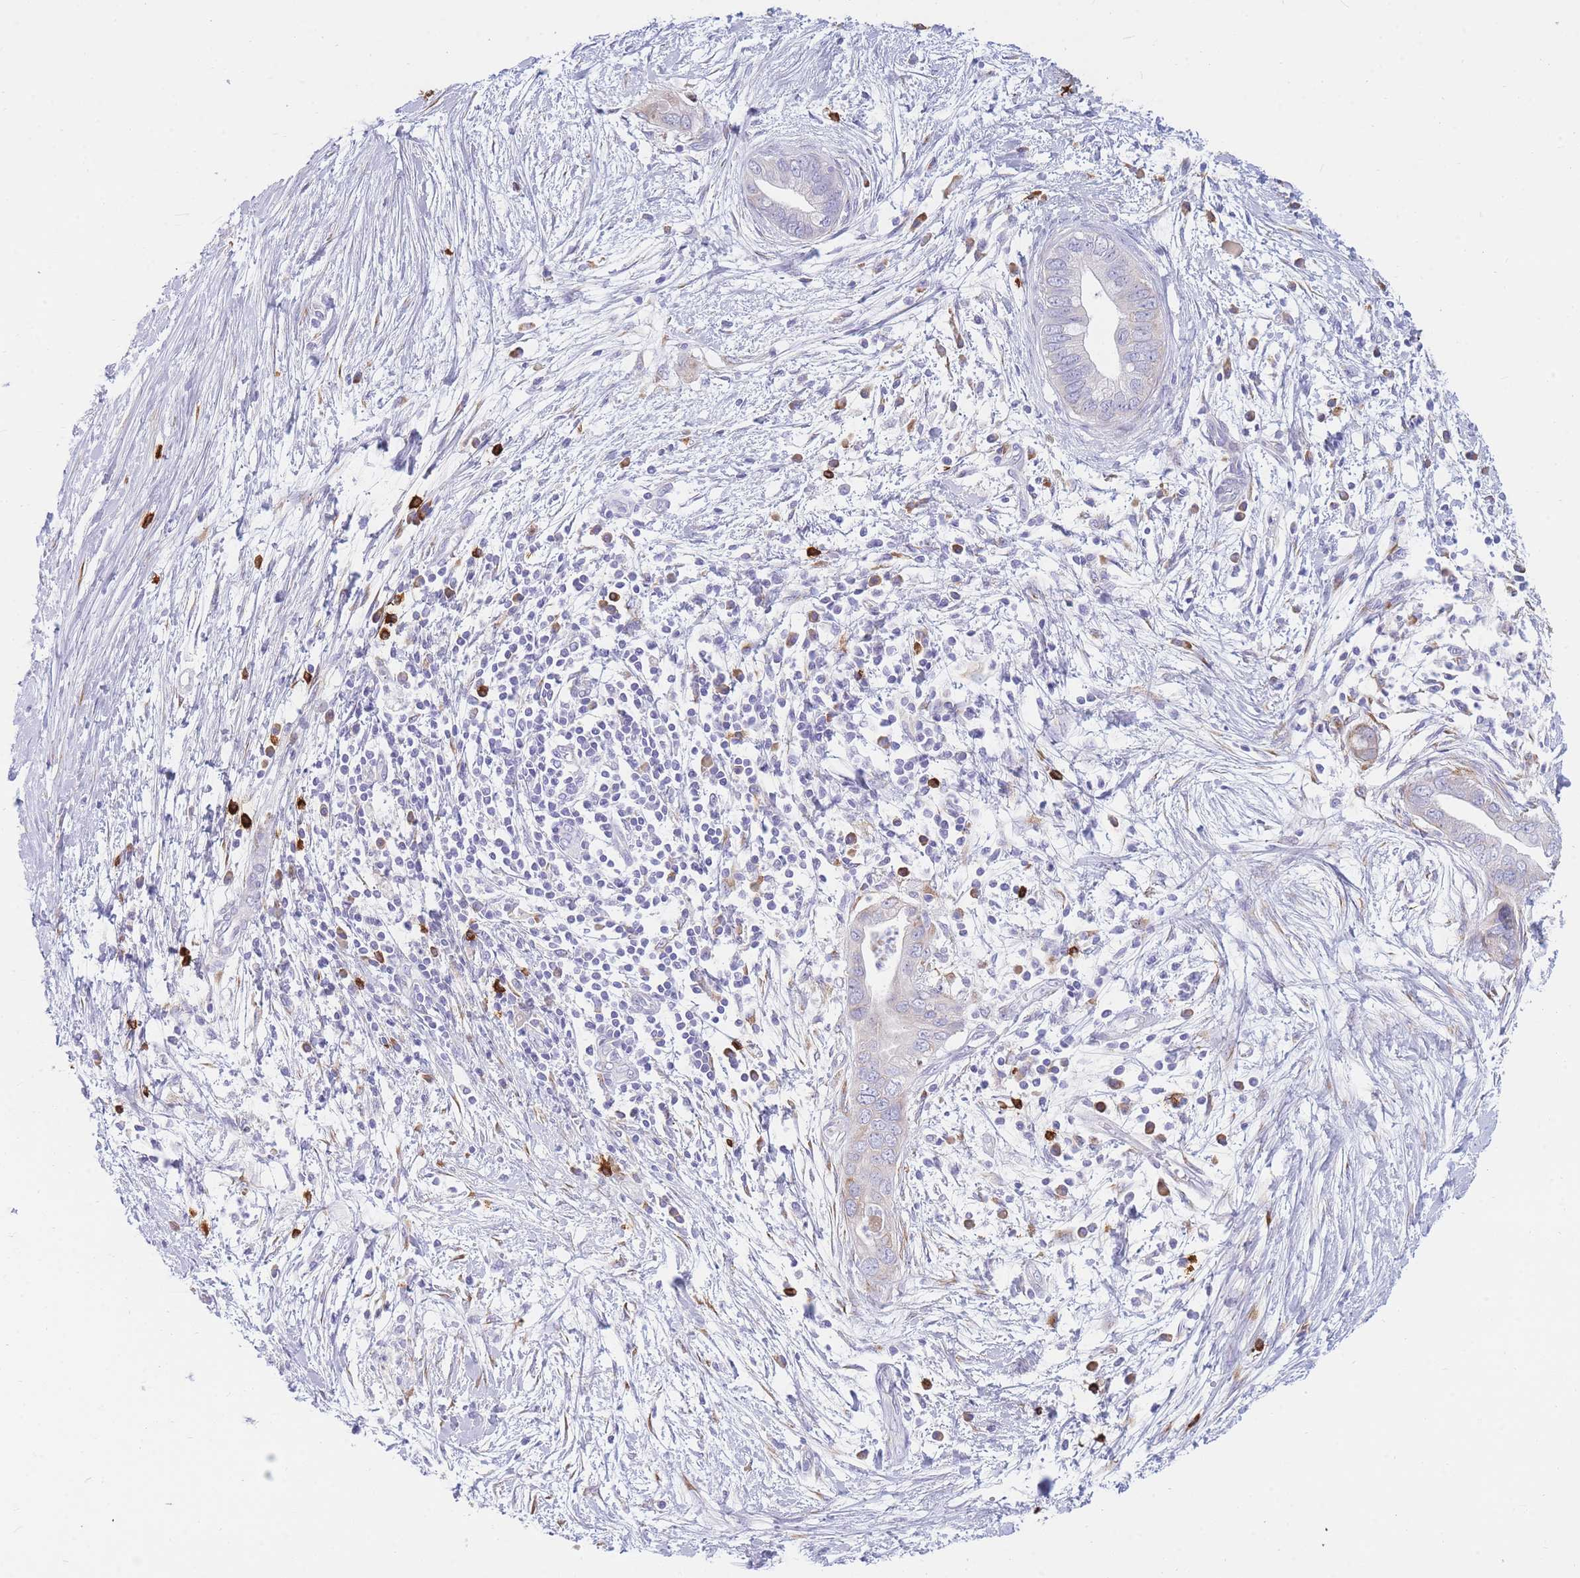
{"staining": {"intensity": "negative", "quantity": "none", "location": "none"}, "tissue": "pancreatic cancer", "cell_type": "Tumor cells", "image_type": "cancer", "snomed": [{"axis": "morphology", "description": "Adenocarcinoma, NOS"}, {"axis": "topography", "description": "Pancreas"}], "caption": "Tumor cells show no significant staining in pancreatic cancer (adenocarcinoma).", "gene": "TPSD1", "patient": {"sex": "male", "age": 75}}